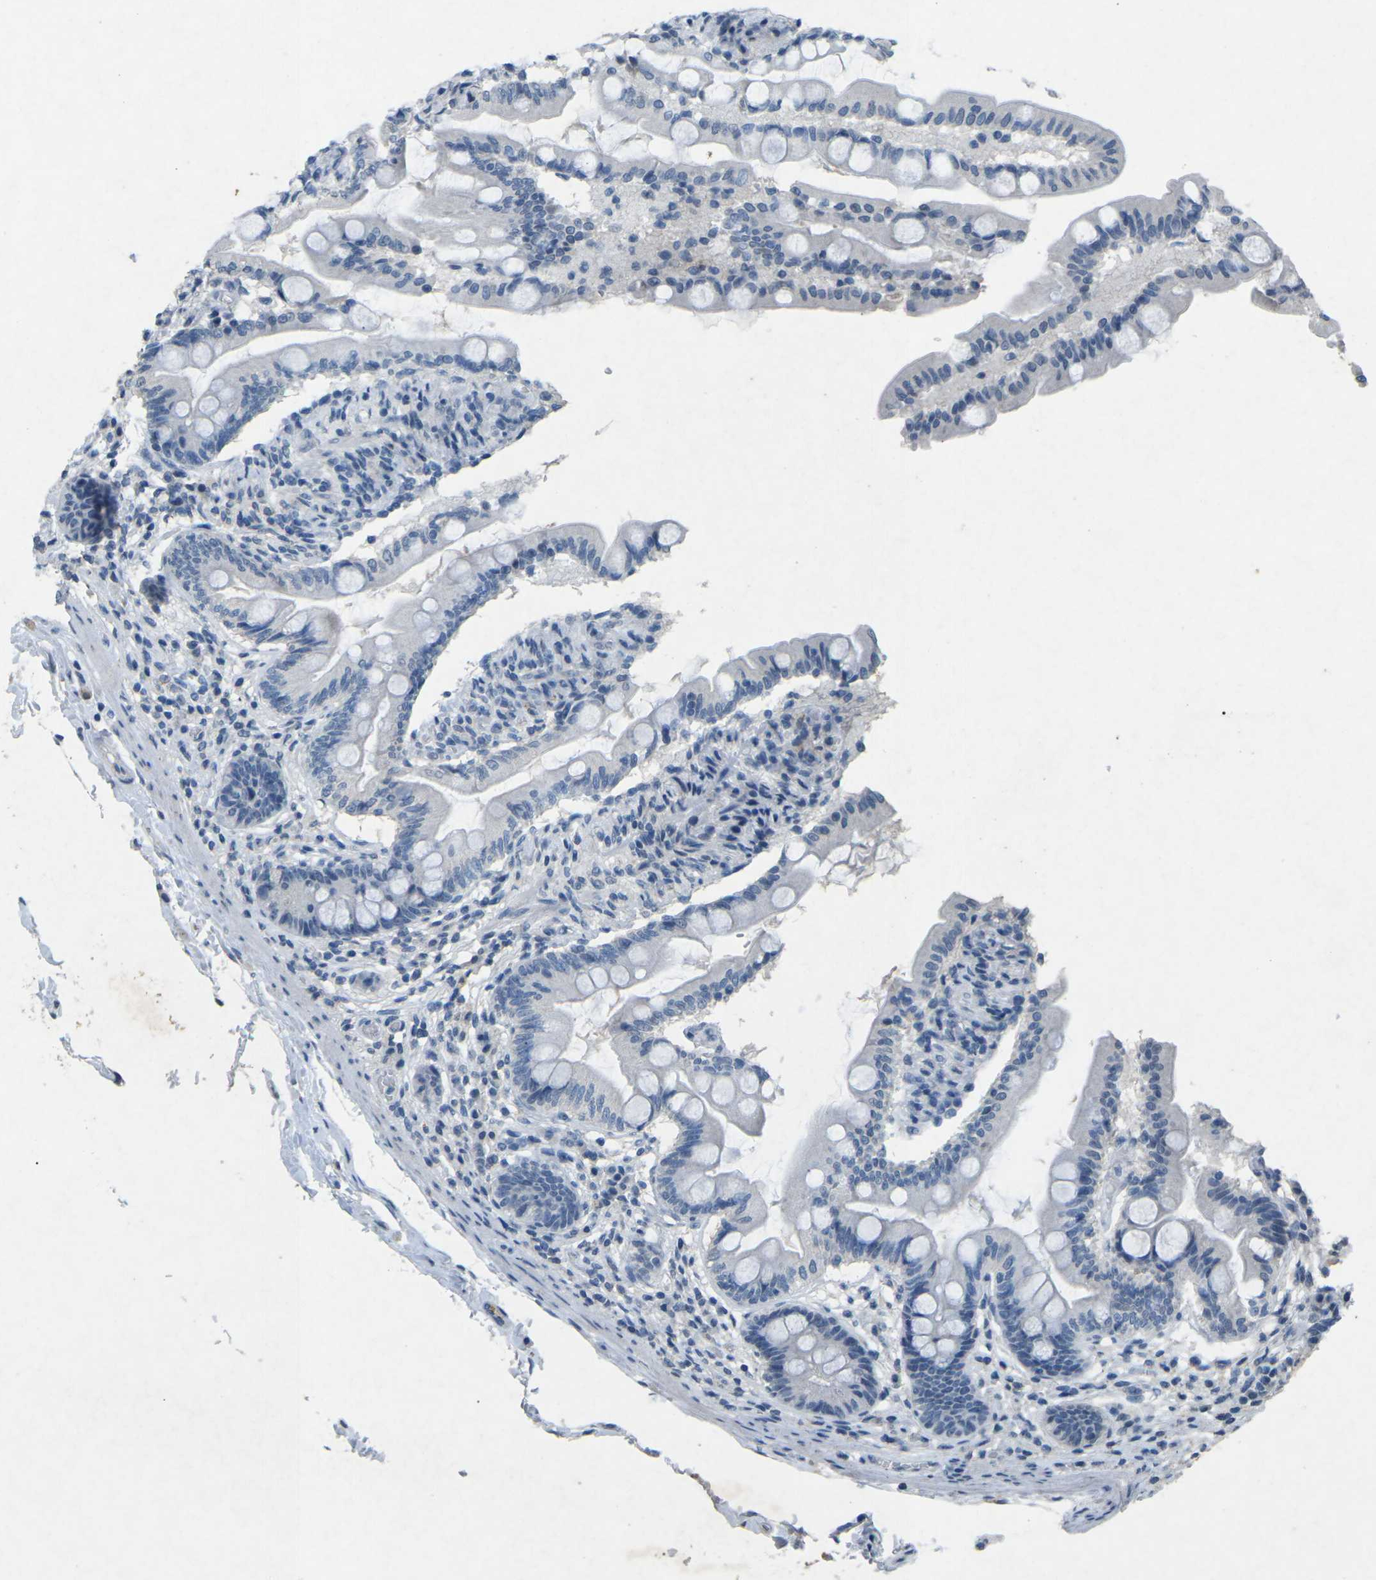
{"staining": {"intensity": "negative", "quantity": "none", "location": "none"}, "tissue": "small intestine", "cell_type": "Glandular cells", "image_type": "normal", "snomed": [{"axis": "morphology", "description": "Normal tissue, NOS"}, {"axis": "topography", "description": "Small intestine"}], "caption": "Photomicrograph shows no protein positivity in glandular cells of unremarkable small intestine. Nuclei are stained in blue.", "gene": "A1BG", "patient": {"sex": "female", "age": 56}}